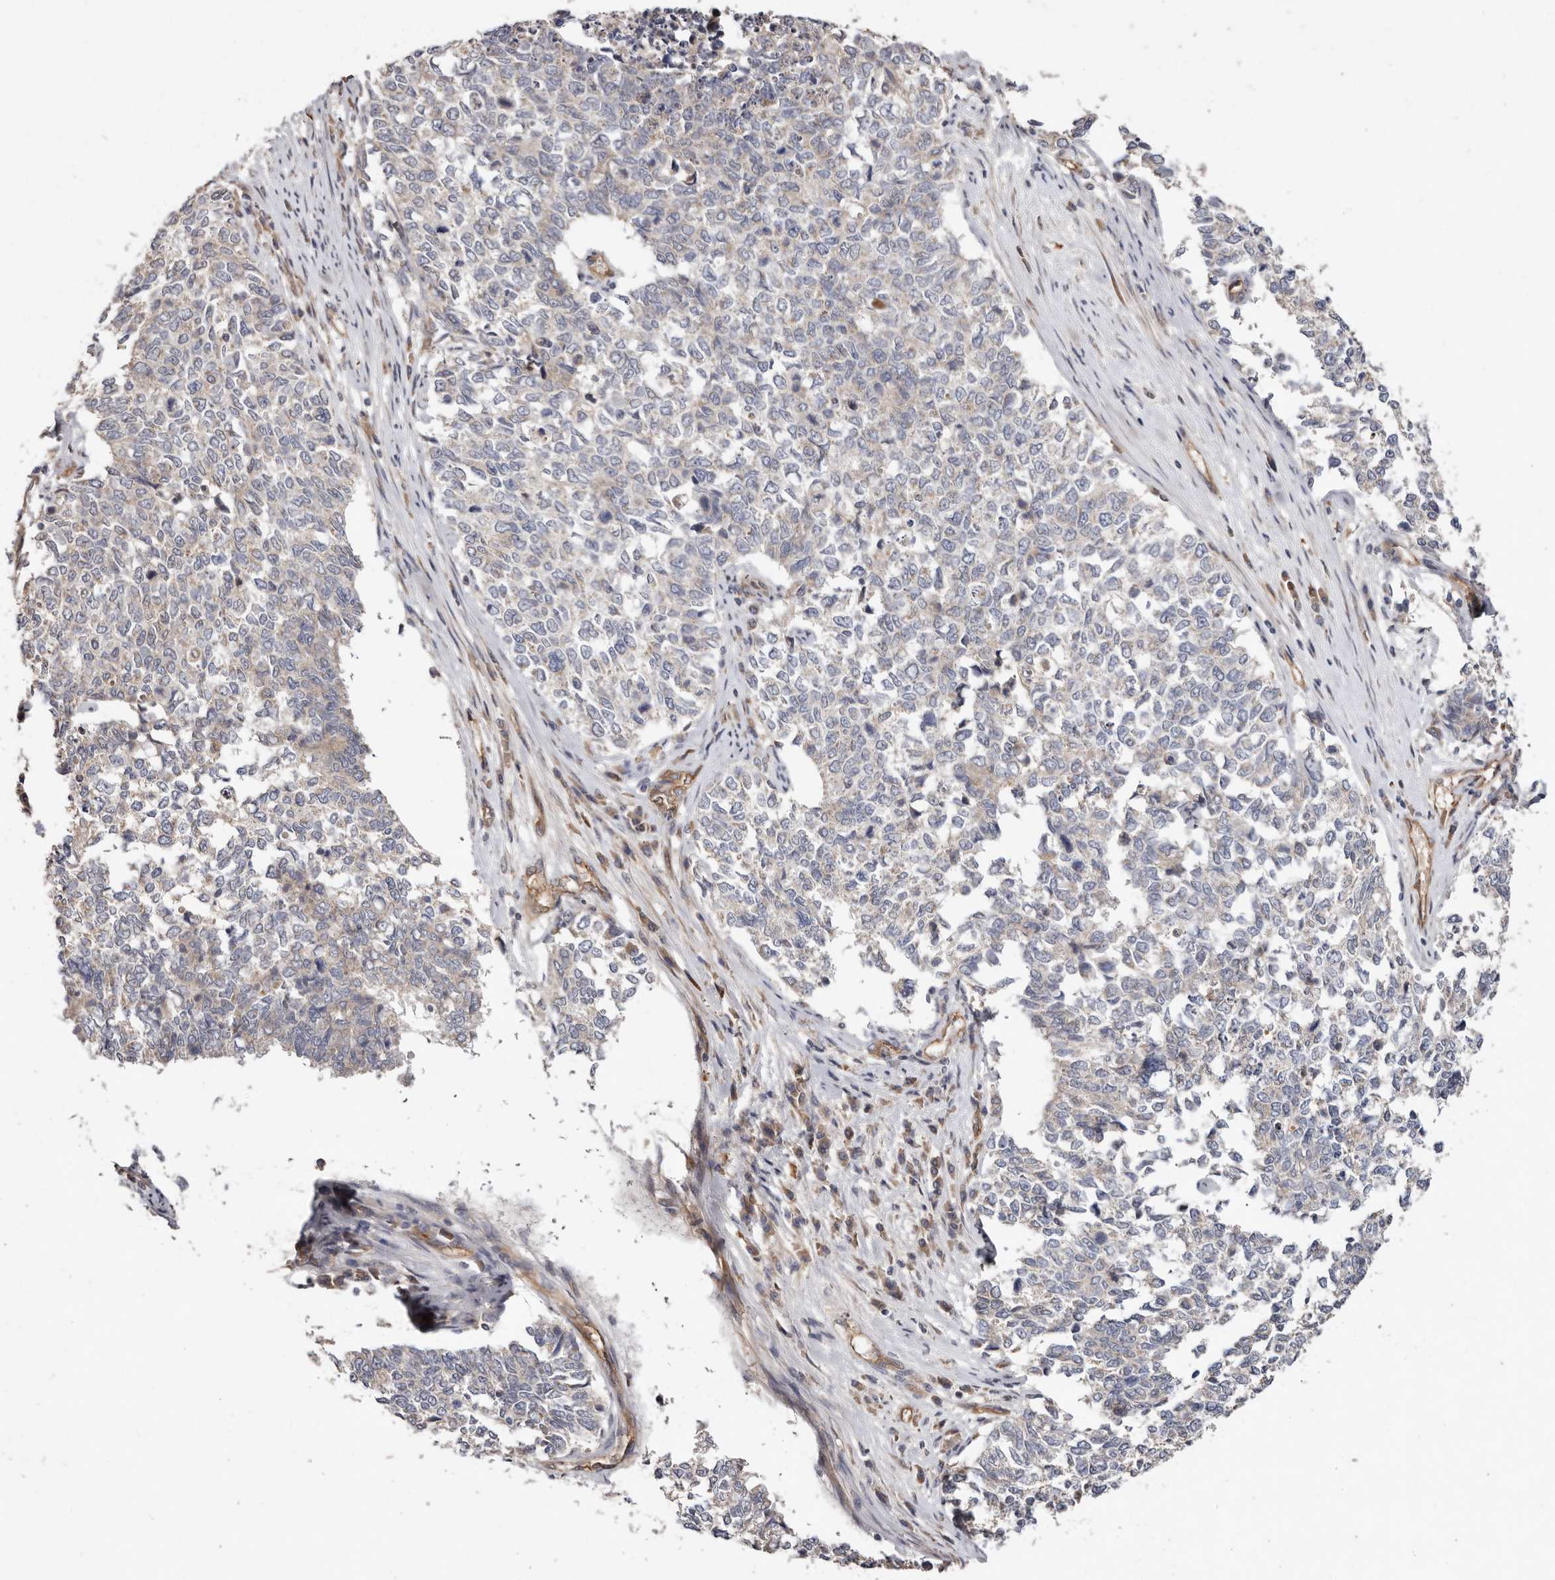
{"staining": {"intensity": "negative", "quantity": "none", "location": "none"}, "tissue": "cervical cancer", "cell_type": "Tumor cells", "image_type": "cancer", "snomed": [{"axis": "morphology", "description": "Squamous cell carcinoma, NOS"}, {"axis": "topography", "description": "Cervix"}], "caption": "A histopathology image of human cervical cancer (squamous cell carcinoma) is negative for staining in tumor cells.", "gene": "MACF1", "patient": {"sex": "female", "age": 63}}